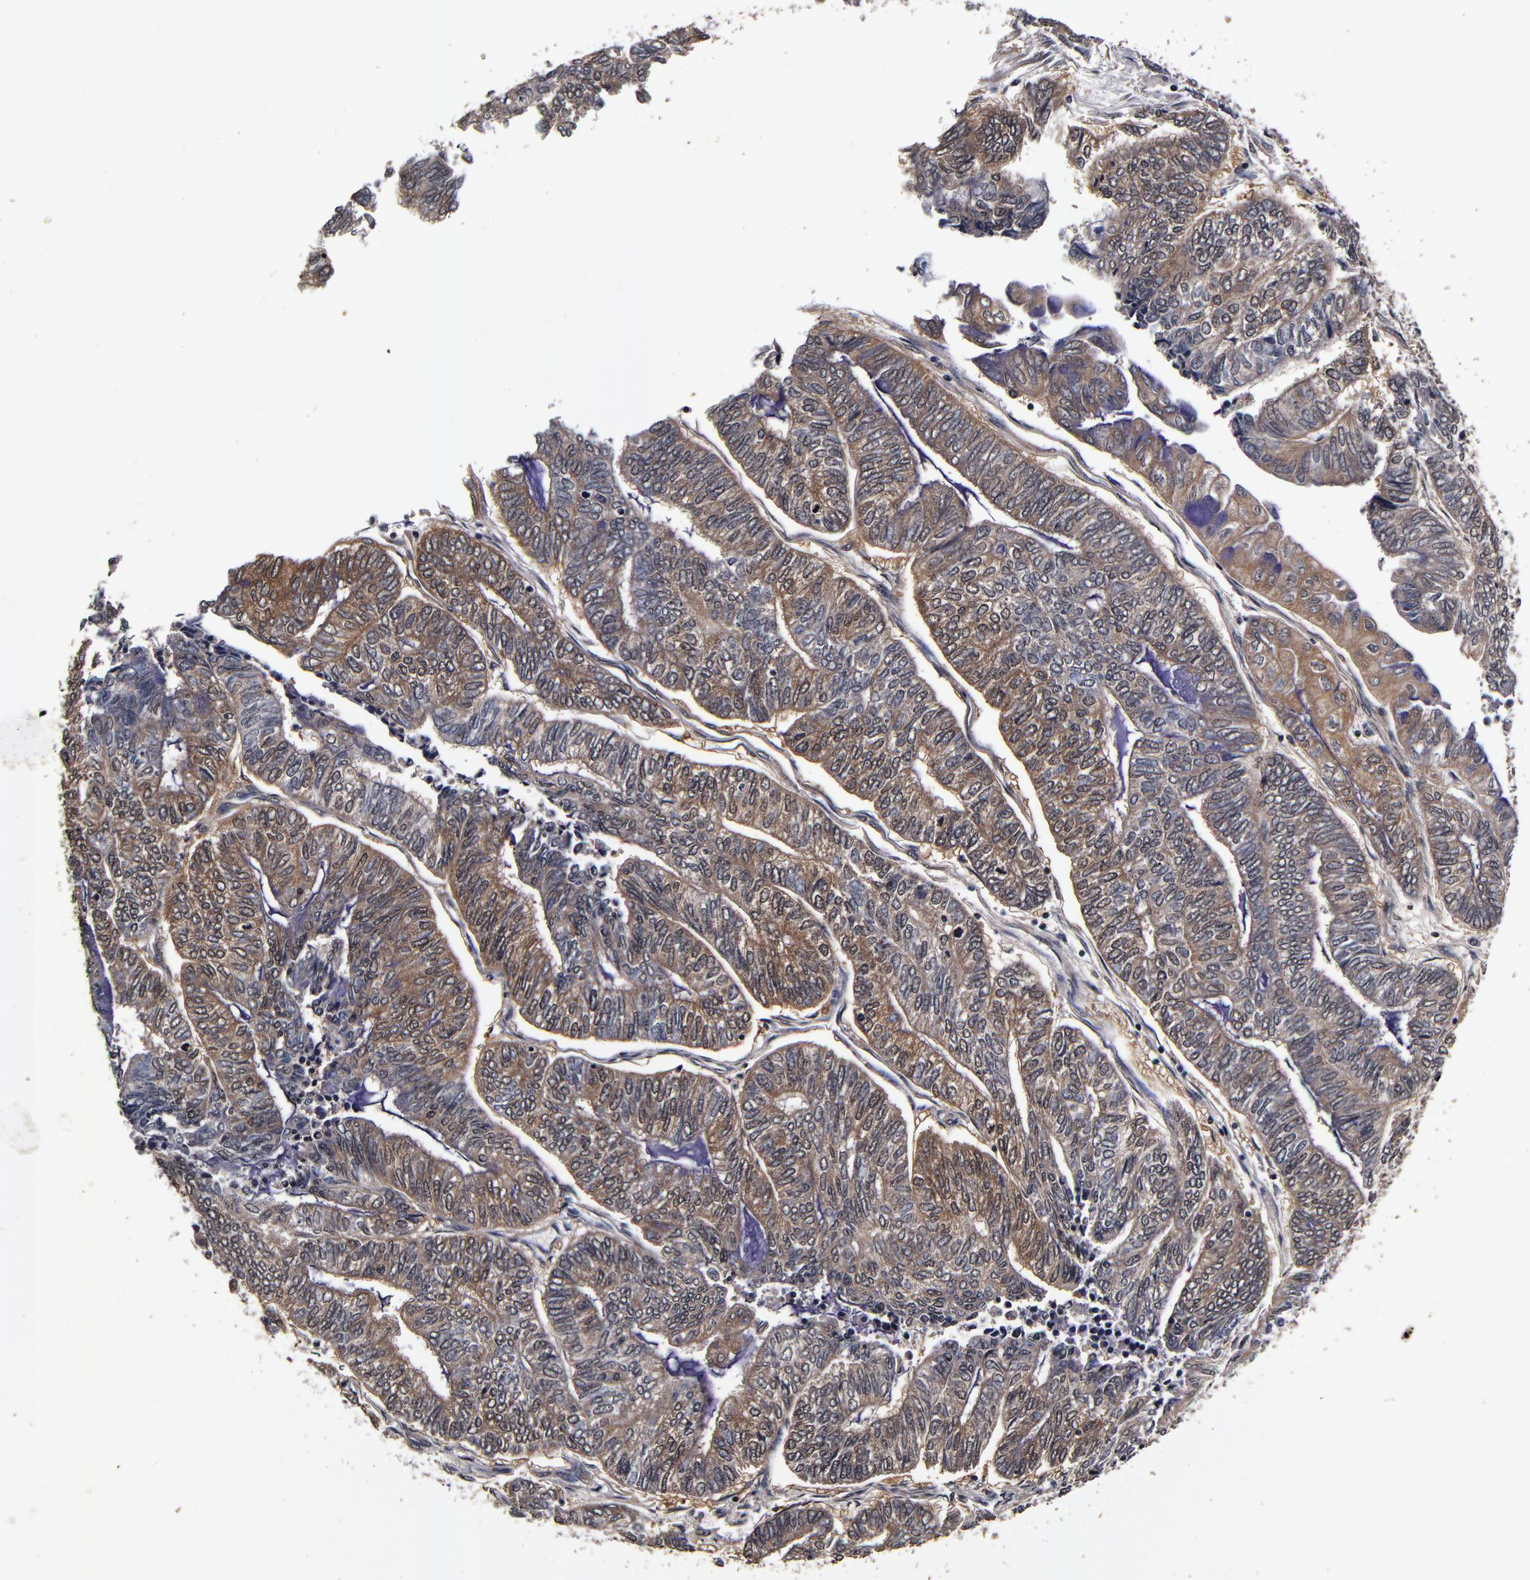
{"staining": {"intensity": "moderate", "quantity": ">75%", "location": "cytoplasmic/membranous"}, "tissue": "endometrial cancer", "cell_type": "Tumor cells", "image_type": "cancer", "snomed": [{"axis": "morphology", "description": "Adenocarcinoma, NOS"}, {"axis": "topography", "description": "Uterus"}, {"axis": "topography", "description": "Endometrium"}], "caption": "Human endometrial cancer (adenocarcinoma) stained with a protein marker shows moderate staining in tumor cells.", "gene": "MMP15", "patient": {"sex": "female", "age": 70}}